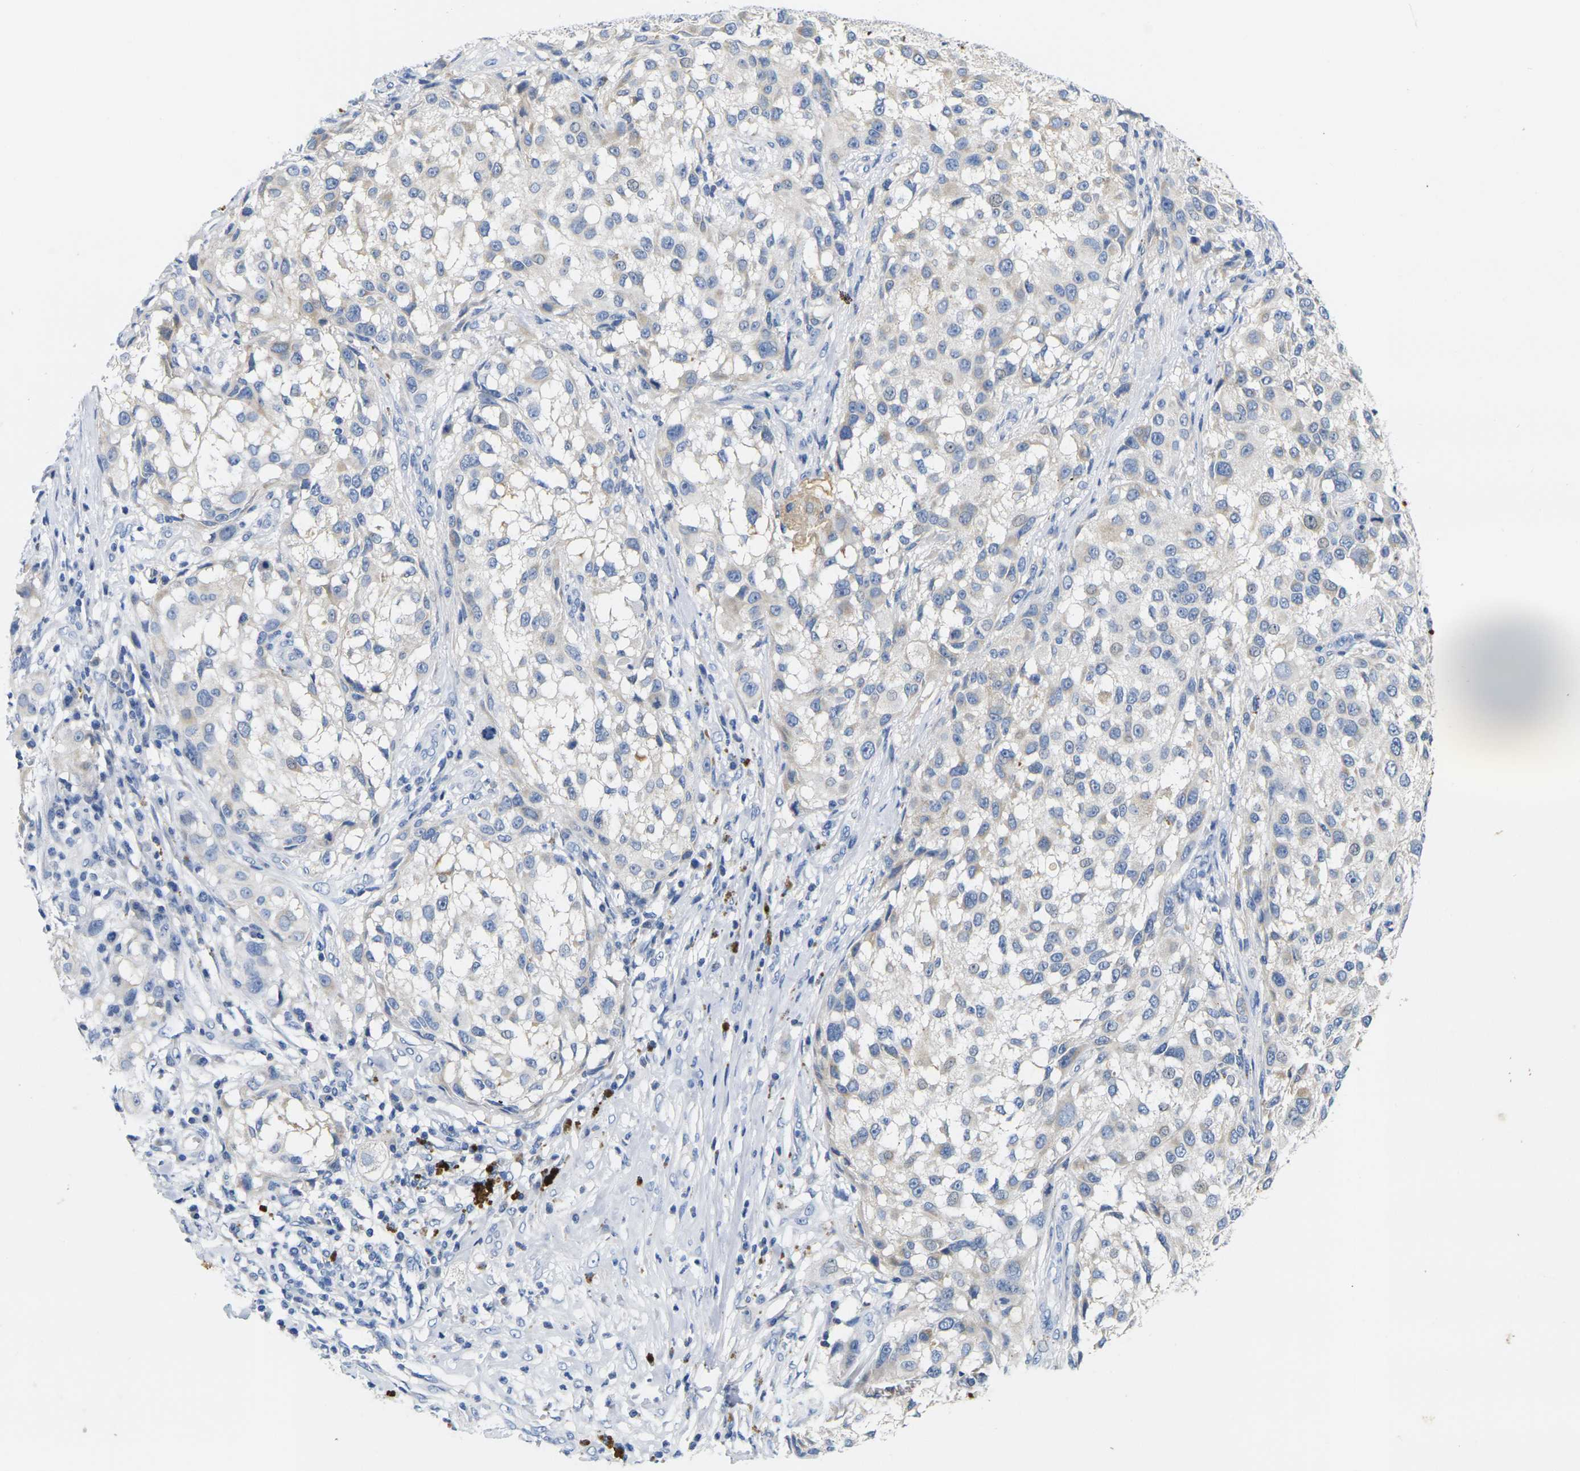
{"staining": {"intensity": "negative", "quantity": "none", "location": "none"}, "tissue": "melanoma", "cell_type": "Tumor cells", "image_type": "cancer", "snomed": [{"axis": "morphology", "description": "Necrosis, NOS"}, {"axis": "morphology", "description": "Malignant melanoma, NOS"}, {"axis": "topography", "description": "Skin"}], "caption": "Tumor cells show no significant positivity in melanoma.", "gene": "NOCT", "patient": {"sex": "female", "age": 87}}